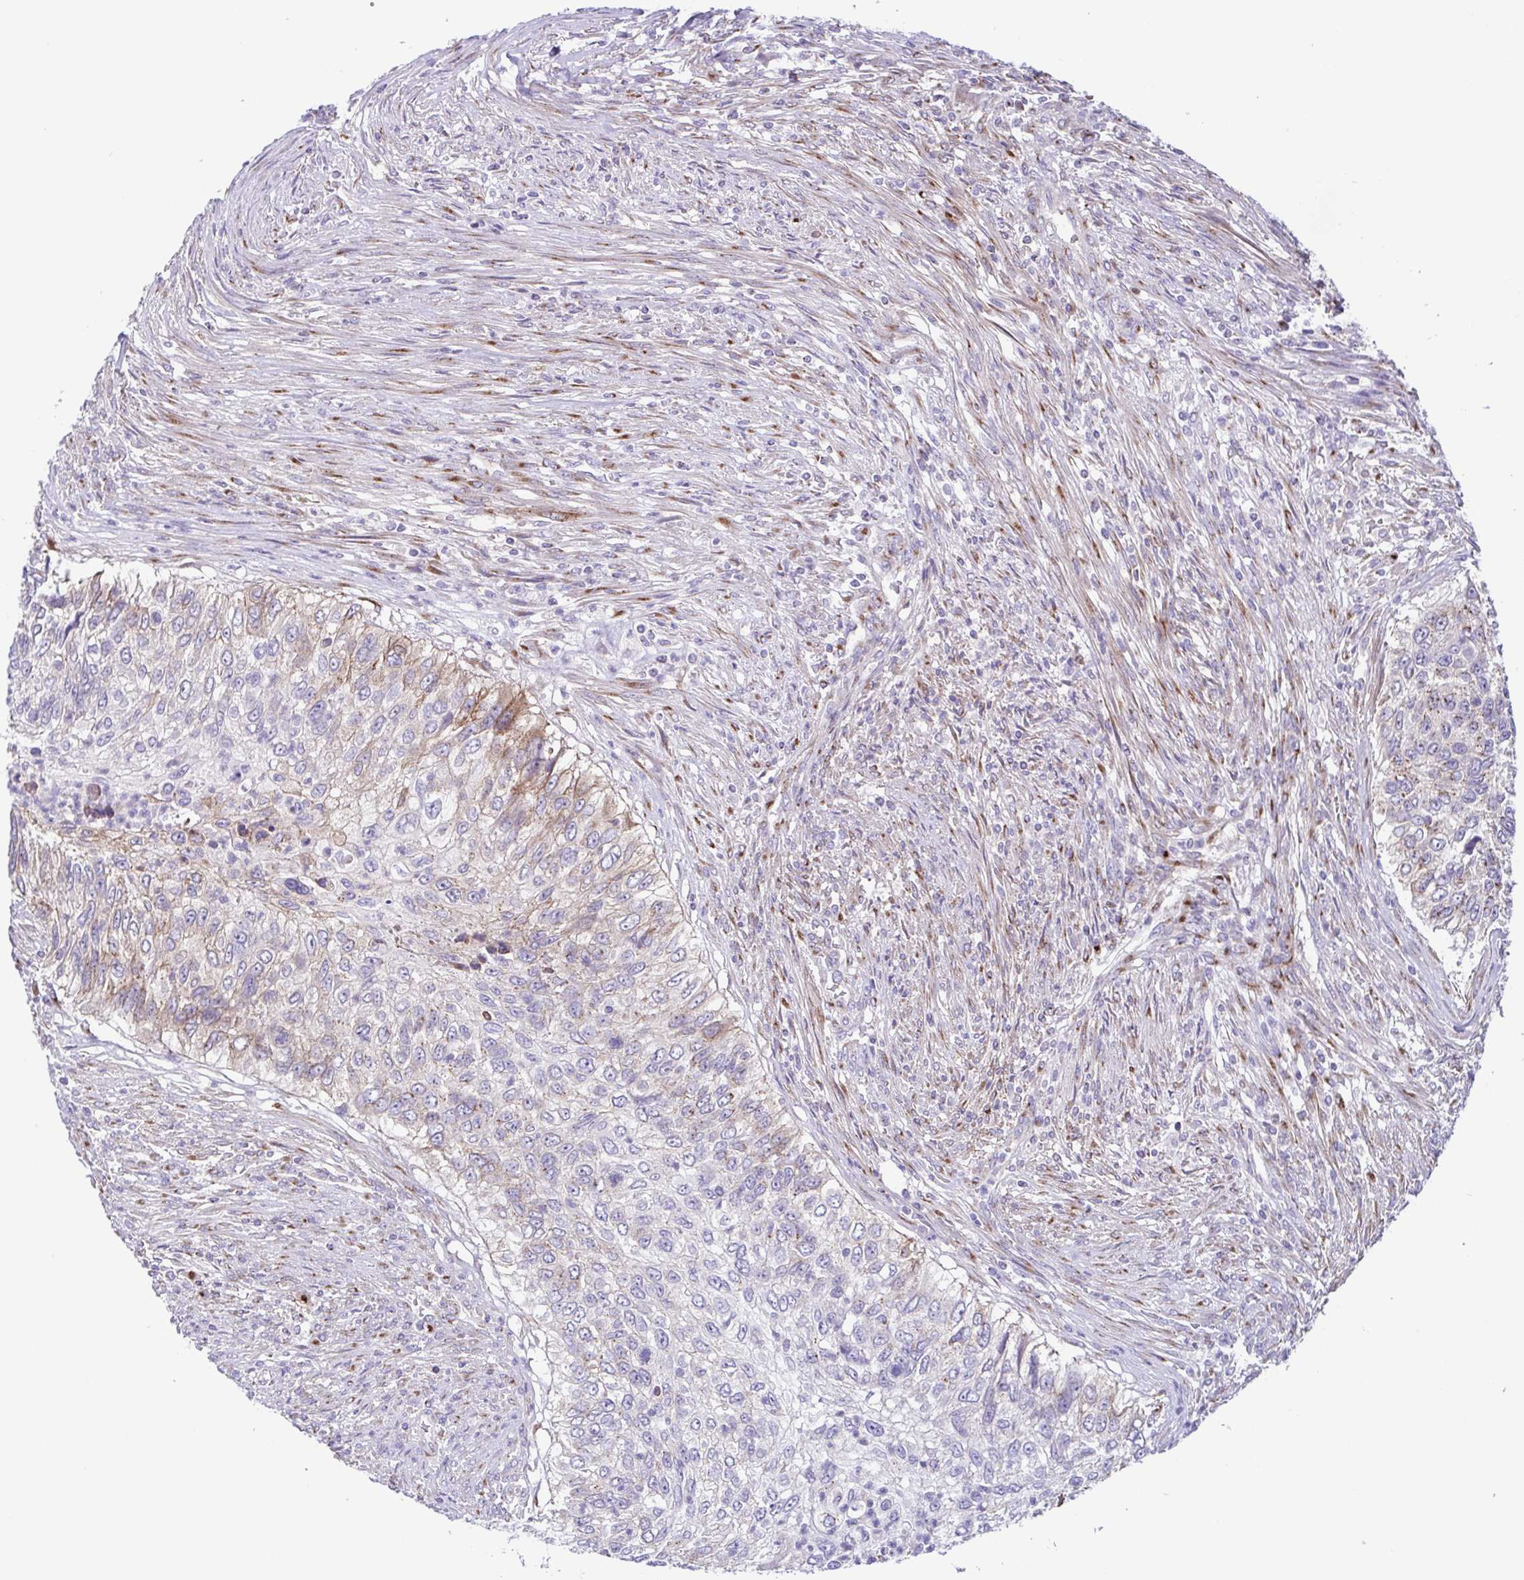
{"staining": {"intensity": "weak", "quantity": "<25%", "location": "cytoplasmic/membranous"}, "tissue": "urothelial cancer", "cell_type": "Tumor cells", "image_type": "cancer", "snomed": [{"axis": "morphology", "description": "Urothelial carcinoma, High grade"}, {"axis": "topography", "description": "Urinary bladder"}], "caption": "A high-resolution histopathology image shows immunohistochemistry (IHC) staining of high-grade urothelial carcinoma, which demonstrates no significant staining in tumor cells.", "gene": "COL17A1", "patient": {"sex": "female", "age": 60}}